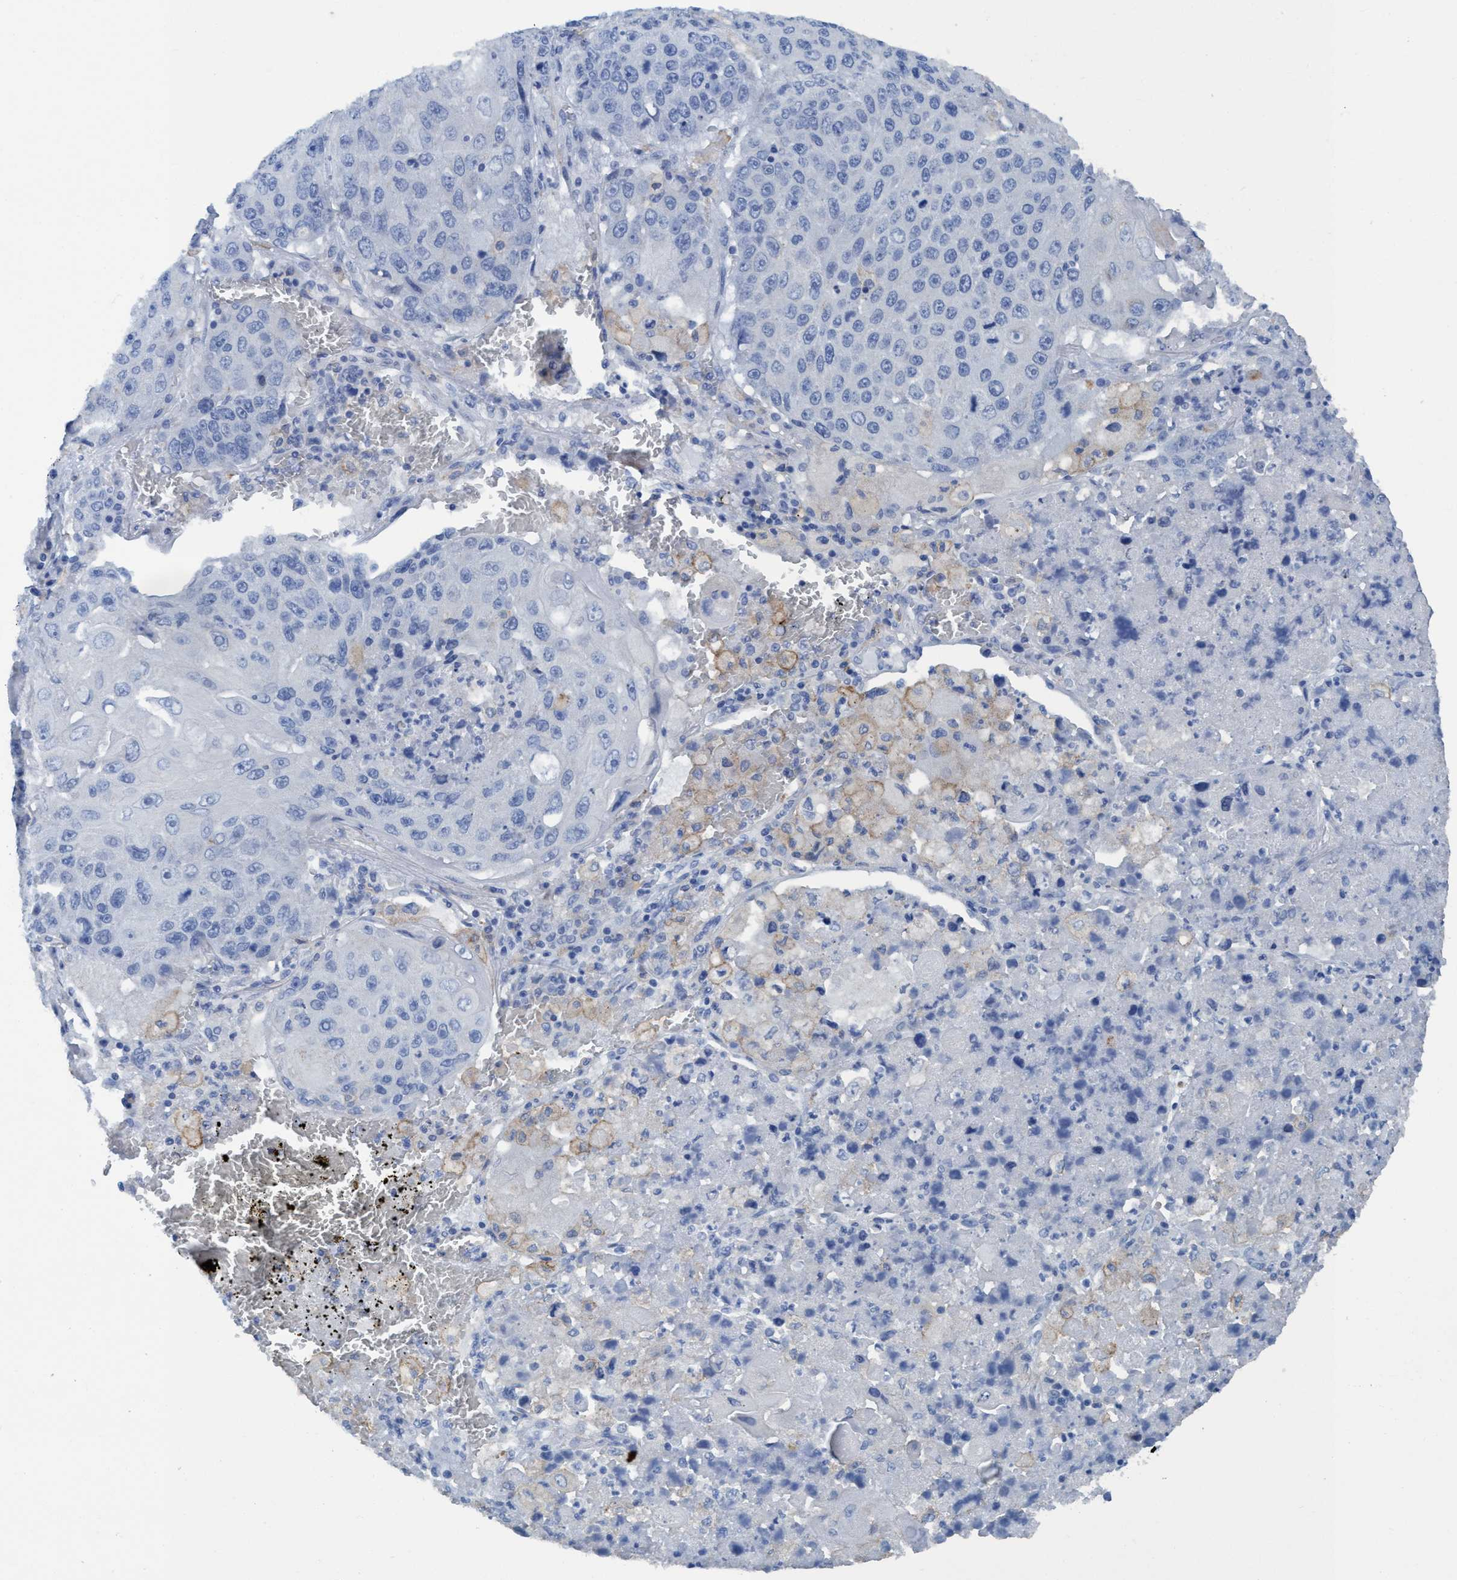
{"staining": {"intensity": "negative", "quantity": "none", "location": "none"}, "tissue": "lung cancer", "cell_type": "Tumor cells", "image_type": "cancer", "snomed": [{"axis": "morphology", "description": "Squamous cell carcinoma, NOS"}, {"axis": "topography", "description": "Lung"}], "caption": "The photomicrograph shows no significant staining in tumor cells of lung cancer (squamous cell carcinoma).", "gene": "DNAI1", "patient": {"sex": "male", "age": 61}}